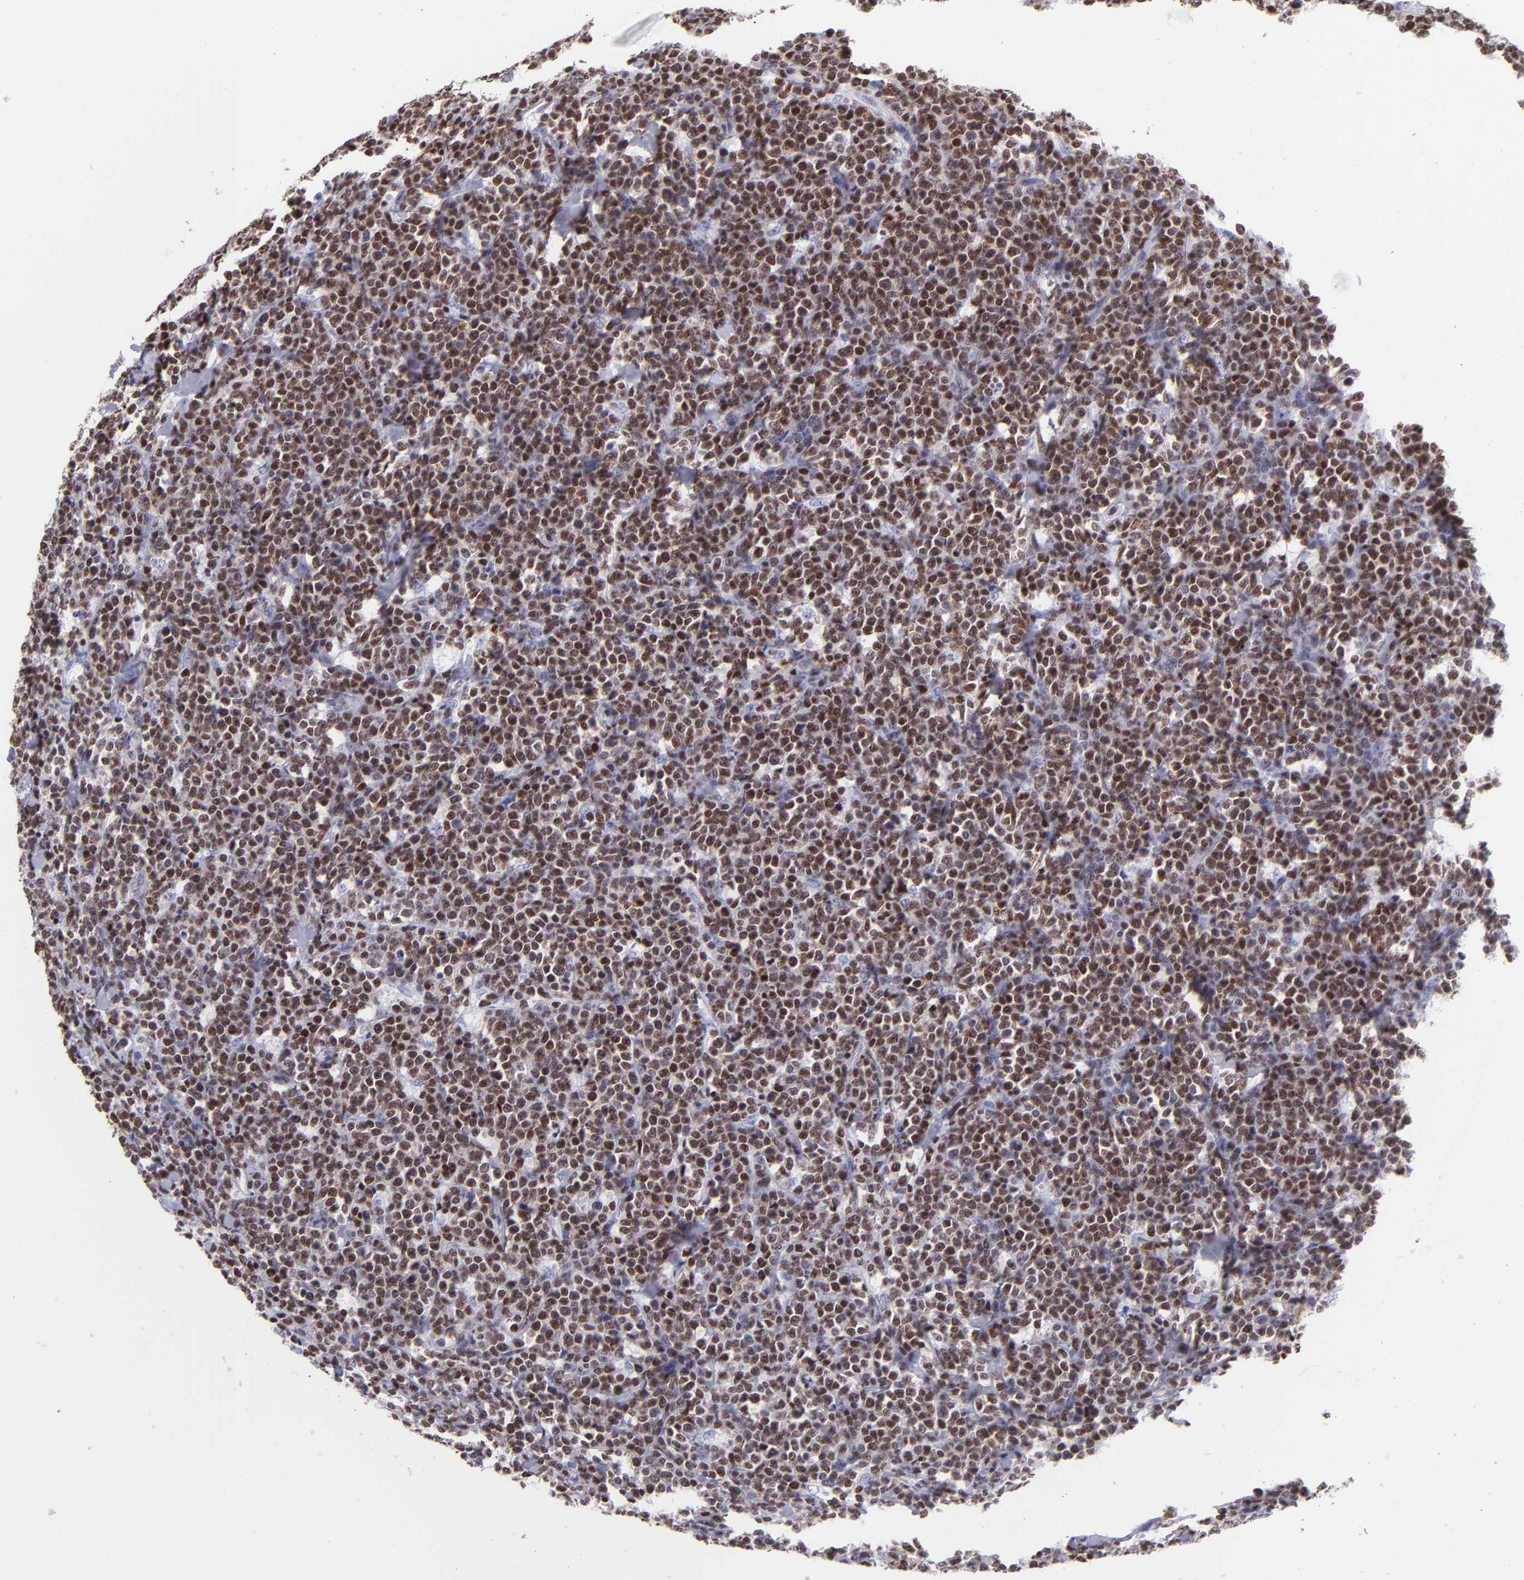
{"staining": {"intensity": "strong", "quantity": ">75%", "location": "nuclear"}, "tissue": "lymphoma", "cell_type": "Tumor cells", "image_type": "cancer", "snomed": [{"axis": "morphology", "description": "Malignant lymphoma, non-Hodgkin's type, High grade"}, {"axis": "topography", "description": "Small intestine"}, {"axis": "topography", "description": "Colon"}], "caption": "Immunohistochemistry histopathology image of lymphoma stained for a protein (brown), which demonstrates high levels of strong nuclear expression in approximately >75% of tumor cells.", "gene": "ETS1", "patient": {"sex": "male", "age": 8}}